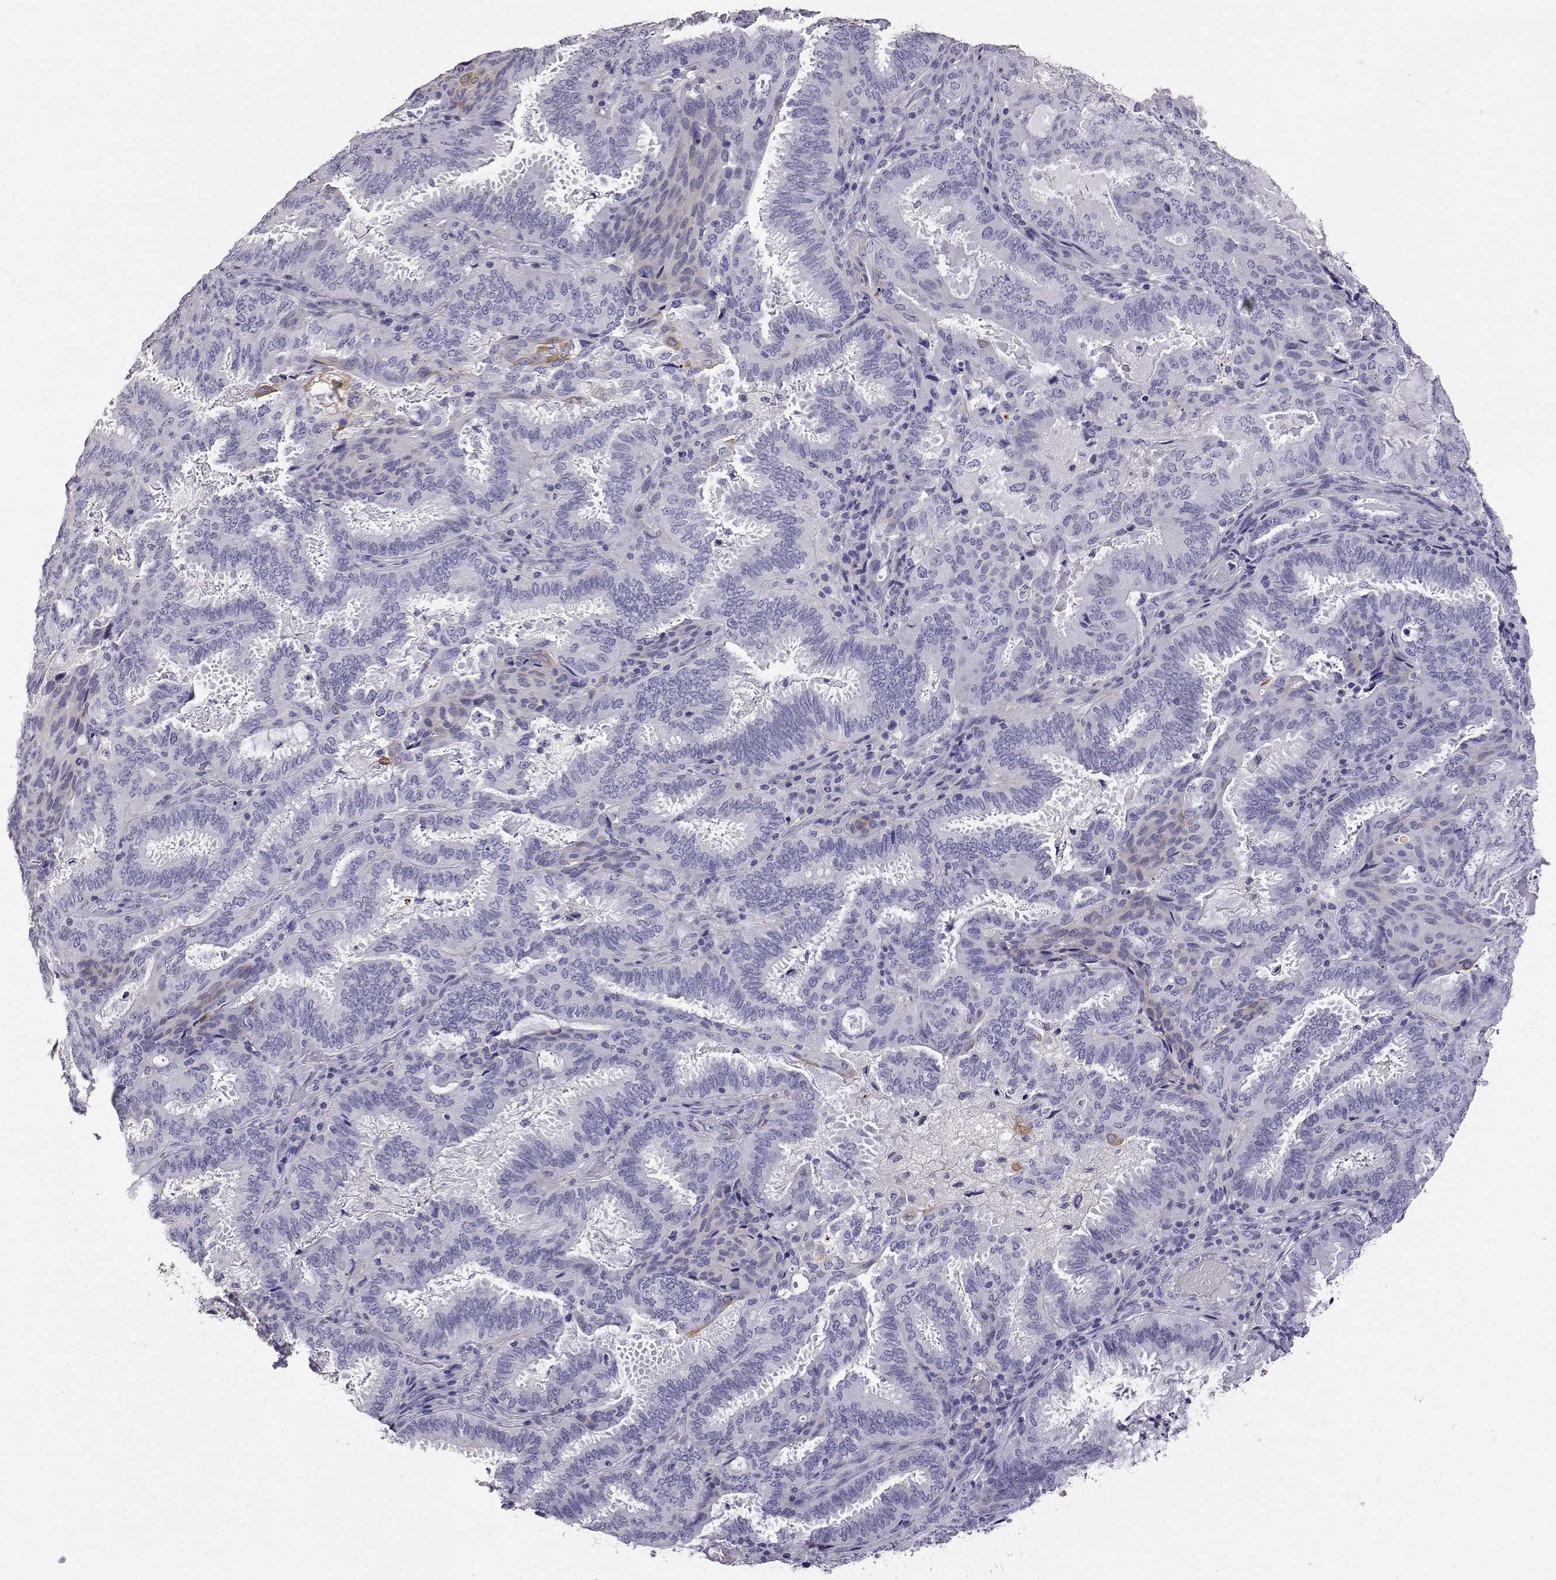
{"staining": {"intensity": "negative", "quantity": "none", "location": "none"}, "tissue": "ovarian cancer", "cell_type": "Tumor cells", "image_type": "cancer", "snomed": [{"axis": "morphology", "description": "Carcinoma, endometroid"}, {"axis": "topography", "description": "Ovary"}], "caption": "This is an IHC micrograph of ovarian cancer (endometroid carcinoma). There is no expression in tumor cells.", "gene": "AKR1B1", "patient": {"sex": "female", "age": 41}}